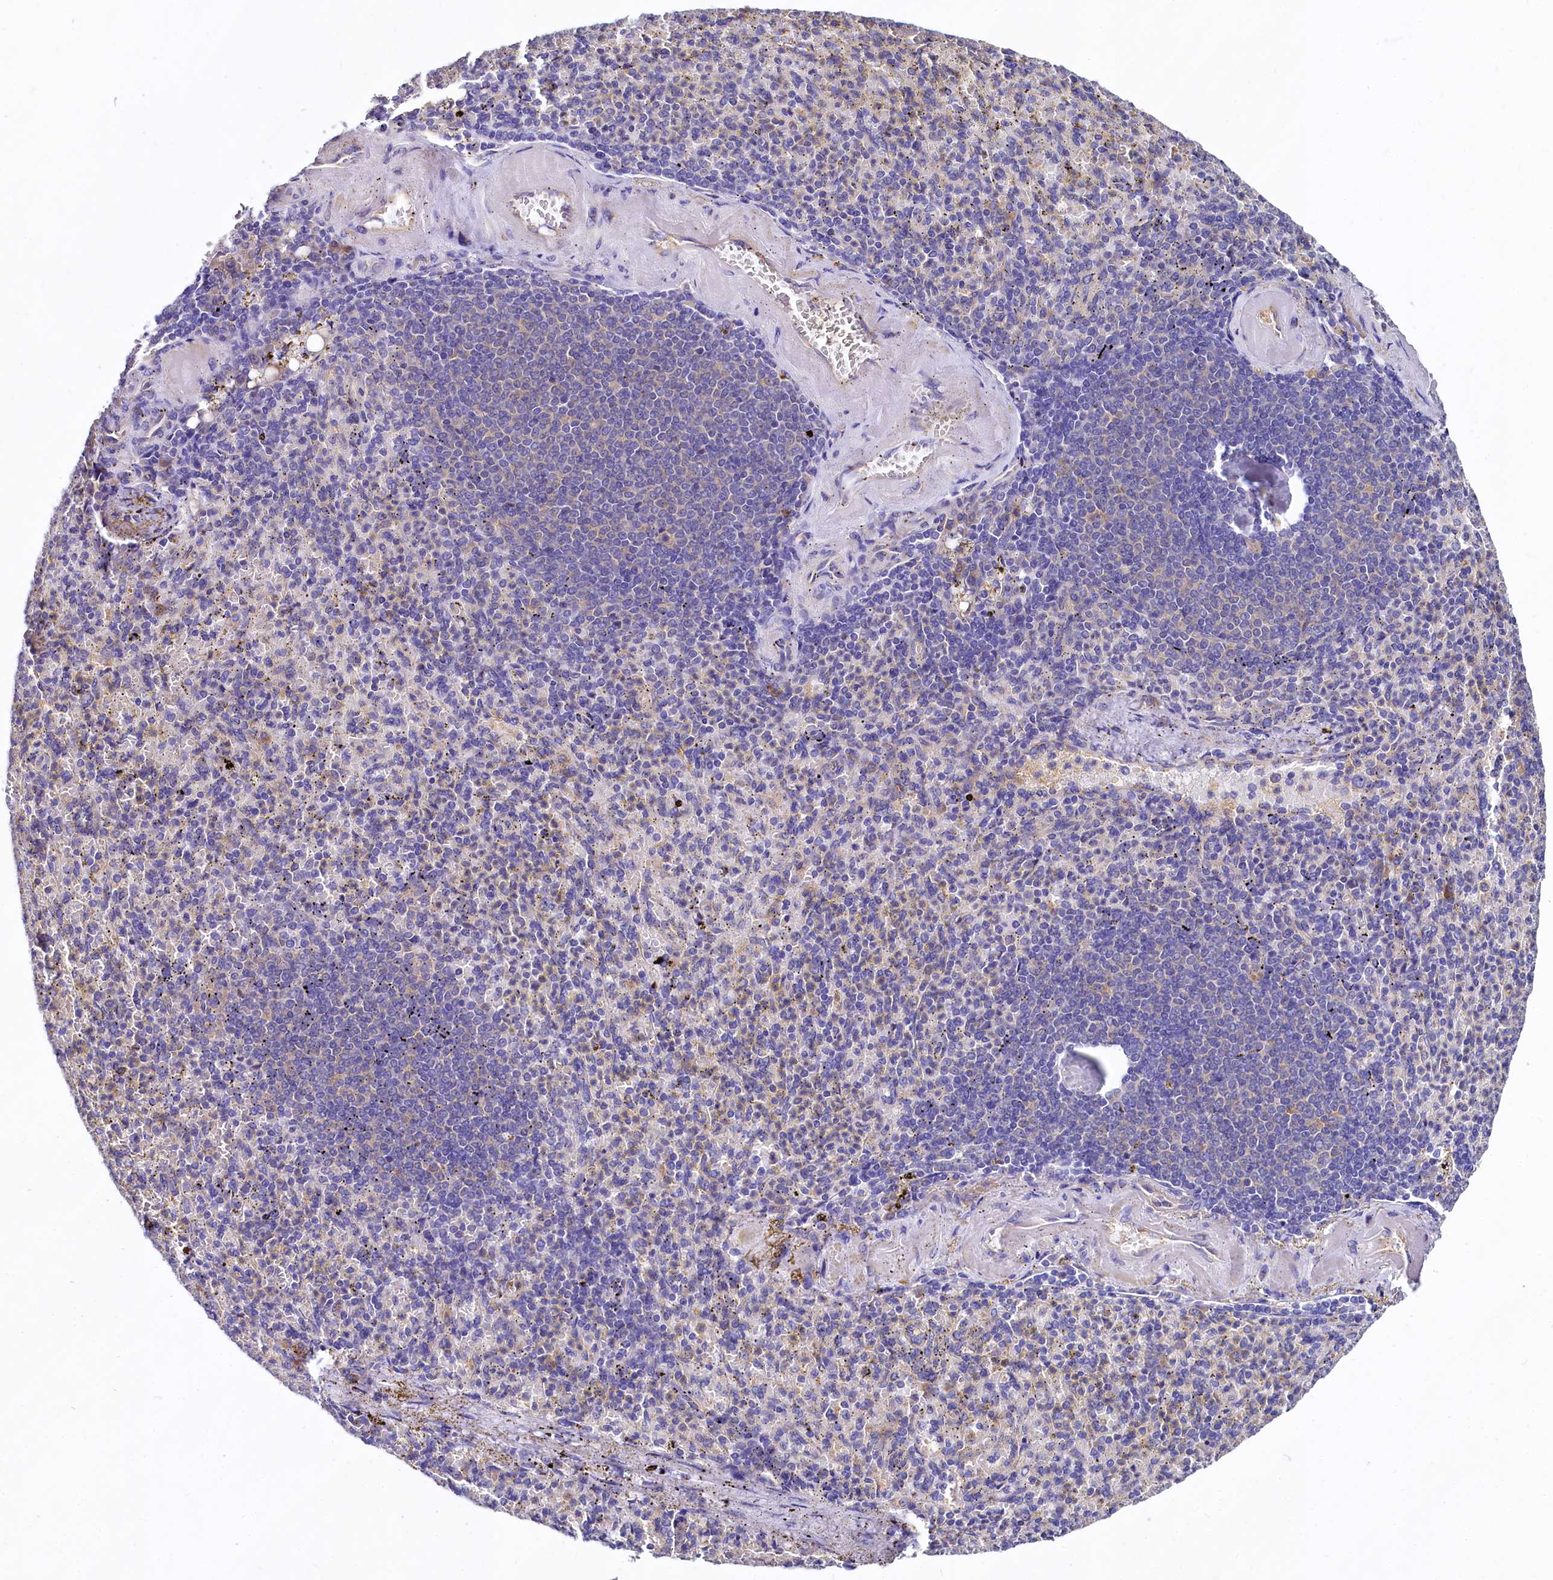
{"staining": {"intensity": "negative", "quantity": "none", "location": "none"}, "tissue": "spleen", "cell_type": "Cells in red pulp", "image_type": "normal", "snomed": [{"axis": "morphology", "description": "Normal tissue, NOS"}, {"axis": "topography", "description": "Spleen"}], "caption": "High magnification brightfield microscopy of benign spleen stained with DAB (3,3'-diaminobenzidine) (brown) and counterstained with hematoxylin (blue): cells in red pulp show no significant expression.", "gene": "QARS1", "patient": {"sex": "female", "age": 74}}